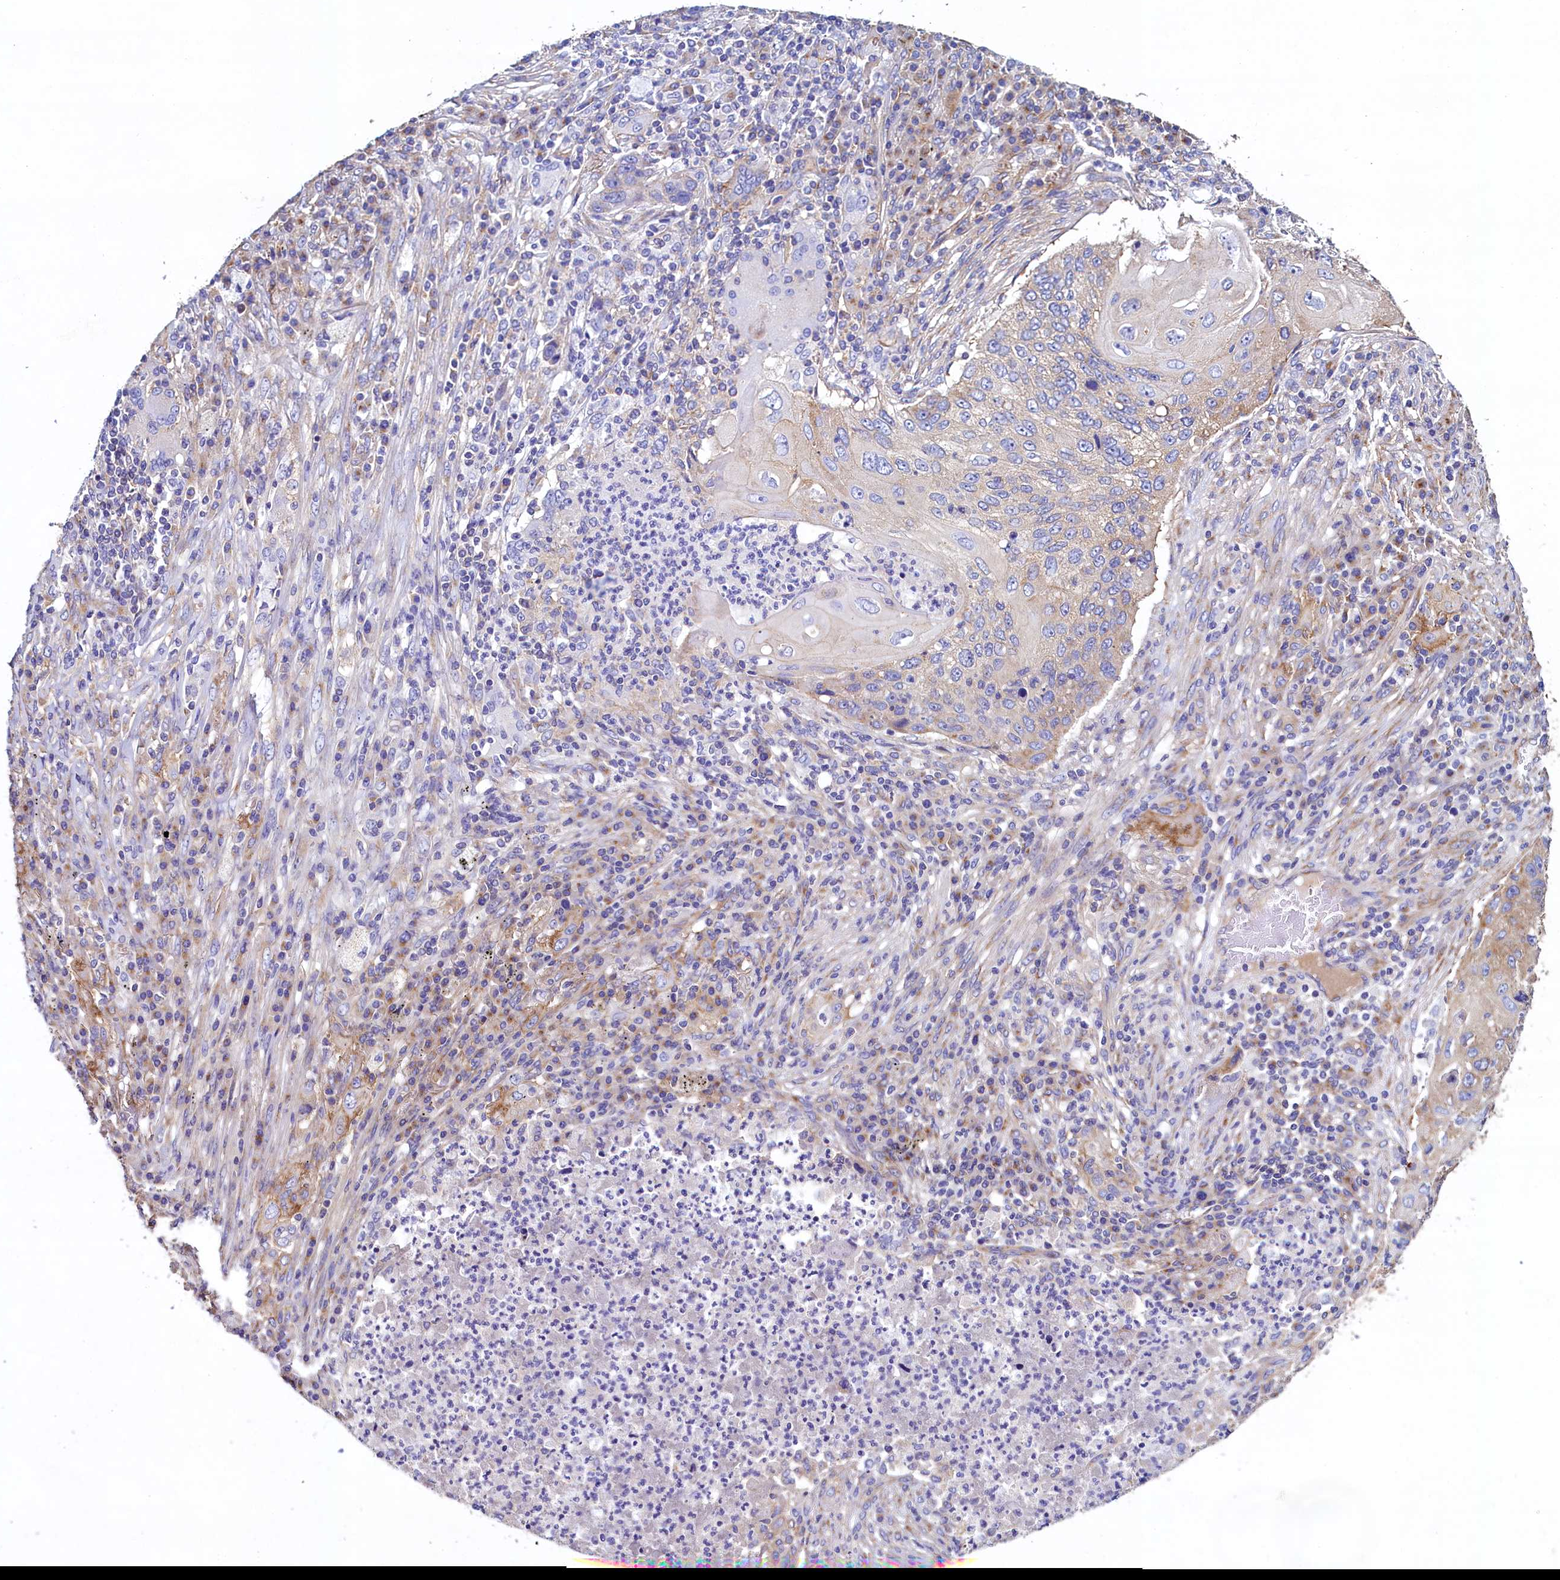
{"staining": {"intensity": "weak", "quantity": "<25%", "location": "cytoplasmic/membranous"}, "tissue": "lung cancer", "cell_type": "Tumor cells", "image_type": "cancer", "snomed": [{"axis": "morphology", "description": "Squamous cell carcinoma, NOS"}, {"axis": "topography", "description": "Lung"}], "caption": "Tumor cells are negative for protein expression in human squamous cell carcinoma (lung).", "gene": "GPR21", "patient": {"sex": "female", "age": 63}}